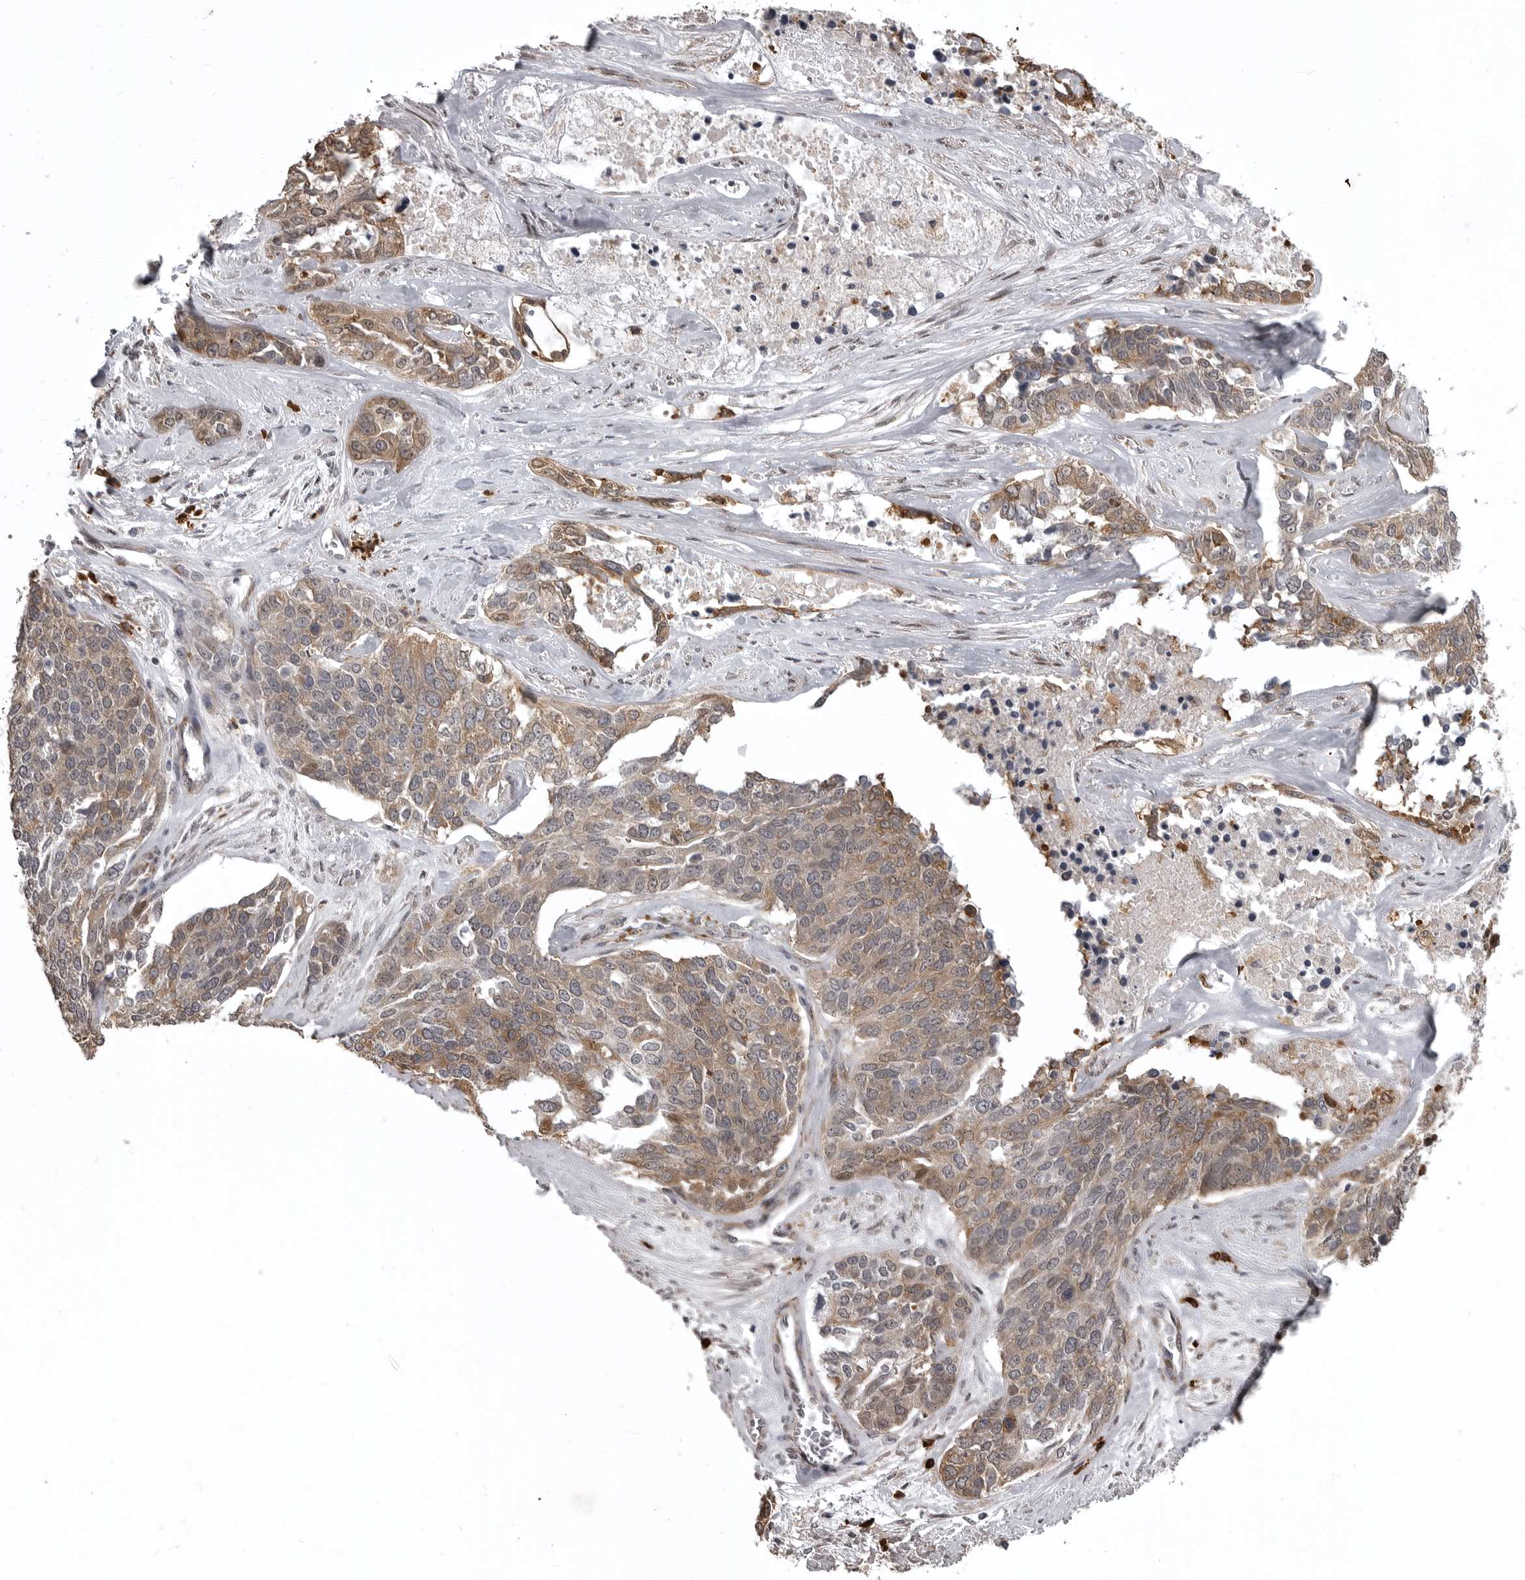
{"staining": {"intensity": "moderate", "quantity": ">75%", "location": "cytoplasmic/membranous"}, "tissue": "ovarian cancer", "cell_type": "Tumor cells", "image_type": "cancer", "snomed": [{"axis": "morphology", "description": "Cystadenocarcinoma, serous, NOS"}, {"axis": "topography", "description": "Ovary"}], "caption": "Brown immunohistochemical staining in ovarian cancer demonstrates moderate cytoplasmic/membranous positivity in about >75% of tumor cells.", "gene": "SNX16", "patient": {"sex": "female", "age": 44}}